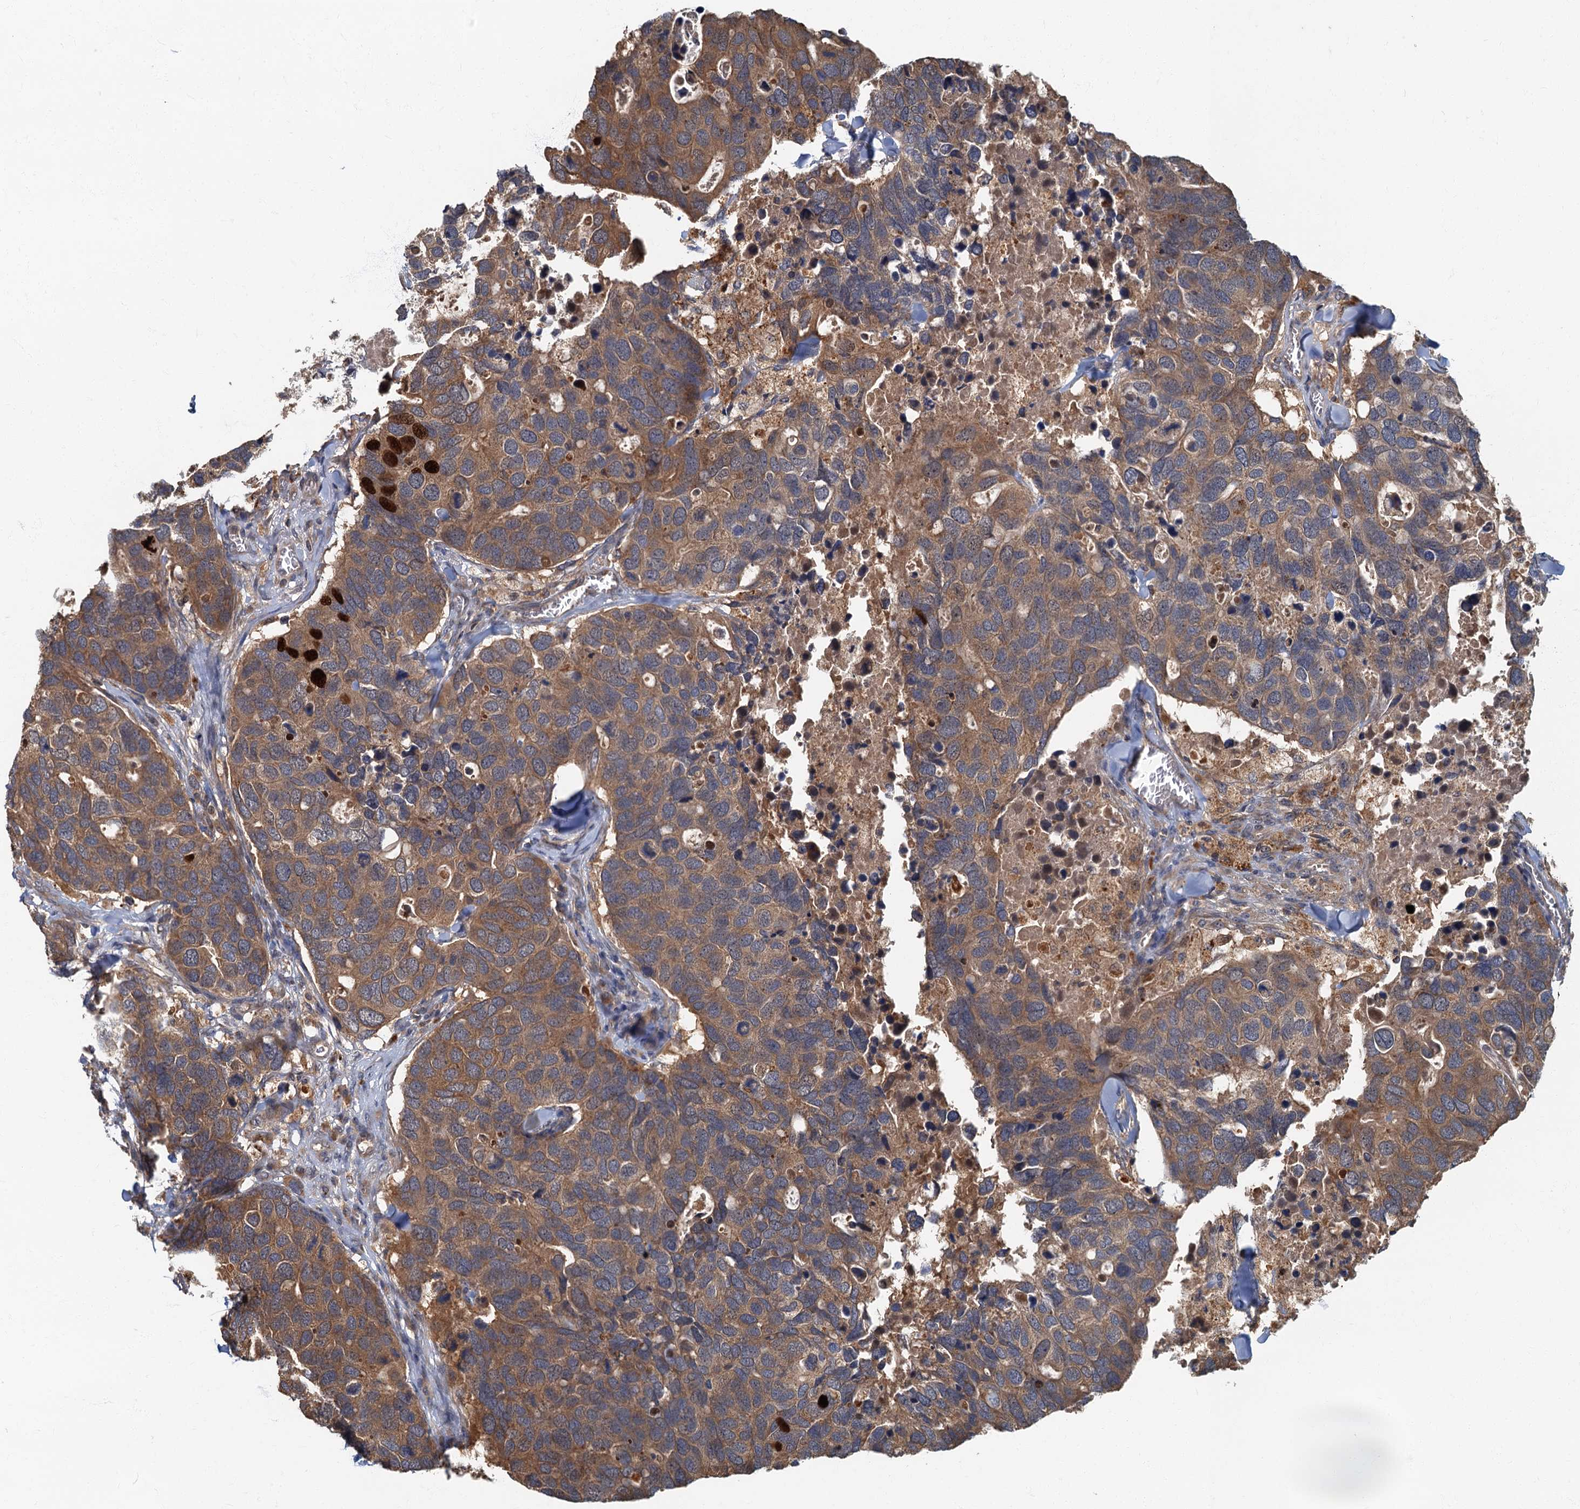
{"staining": {"intensity": "moderate", "quantity": ">75%", "location": "cytoplasmic/membranous"}, "tissue": "breast cancer", "cell_type": "Tumor cells", "image_type": "cancer", "snomed": [{"axis": "morphology", "description": "Duct carcinoma"}, {"axis": "topography", "description": "Breast"}], "caption": "Breast cancer (invasive ductal carcinoma) stained with a brown dye exhibits moderate cytoplasmic/membranous positive expression in about >75% of tumor cells.", "gene": "WDCP", "patient": {"sex": "female", "age": 83}}